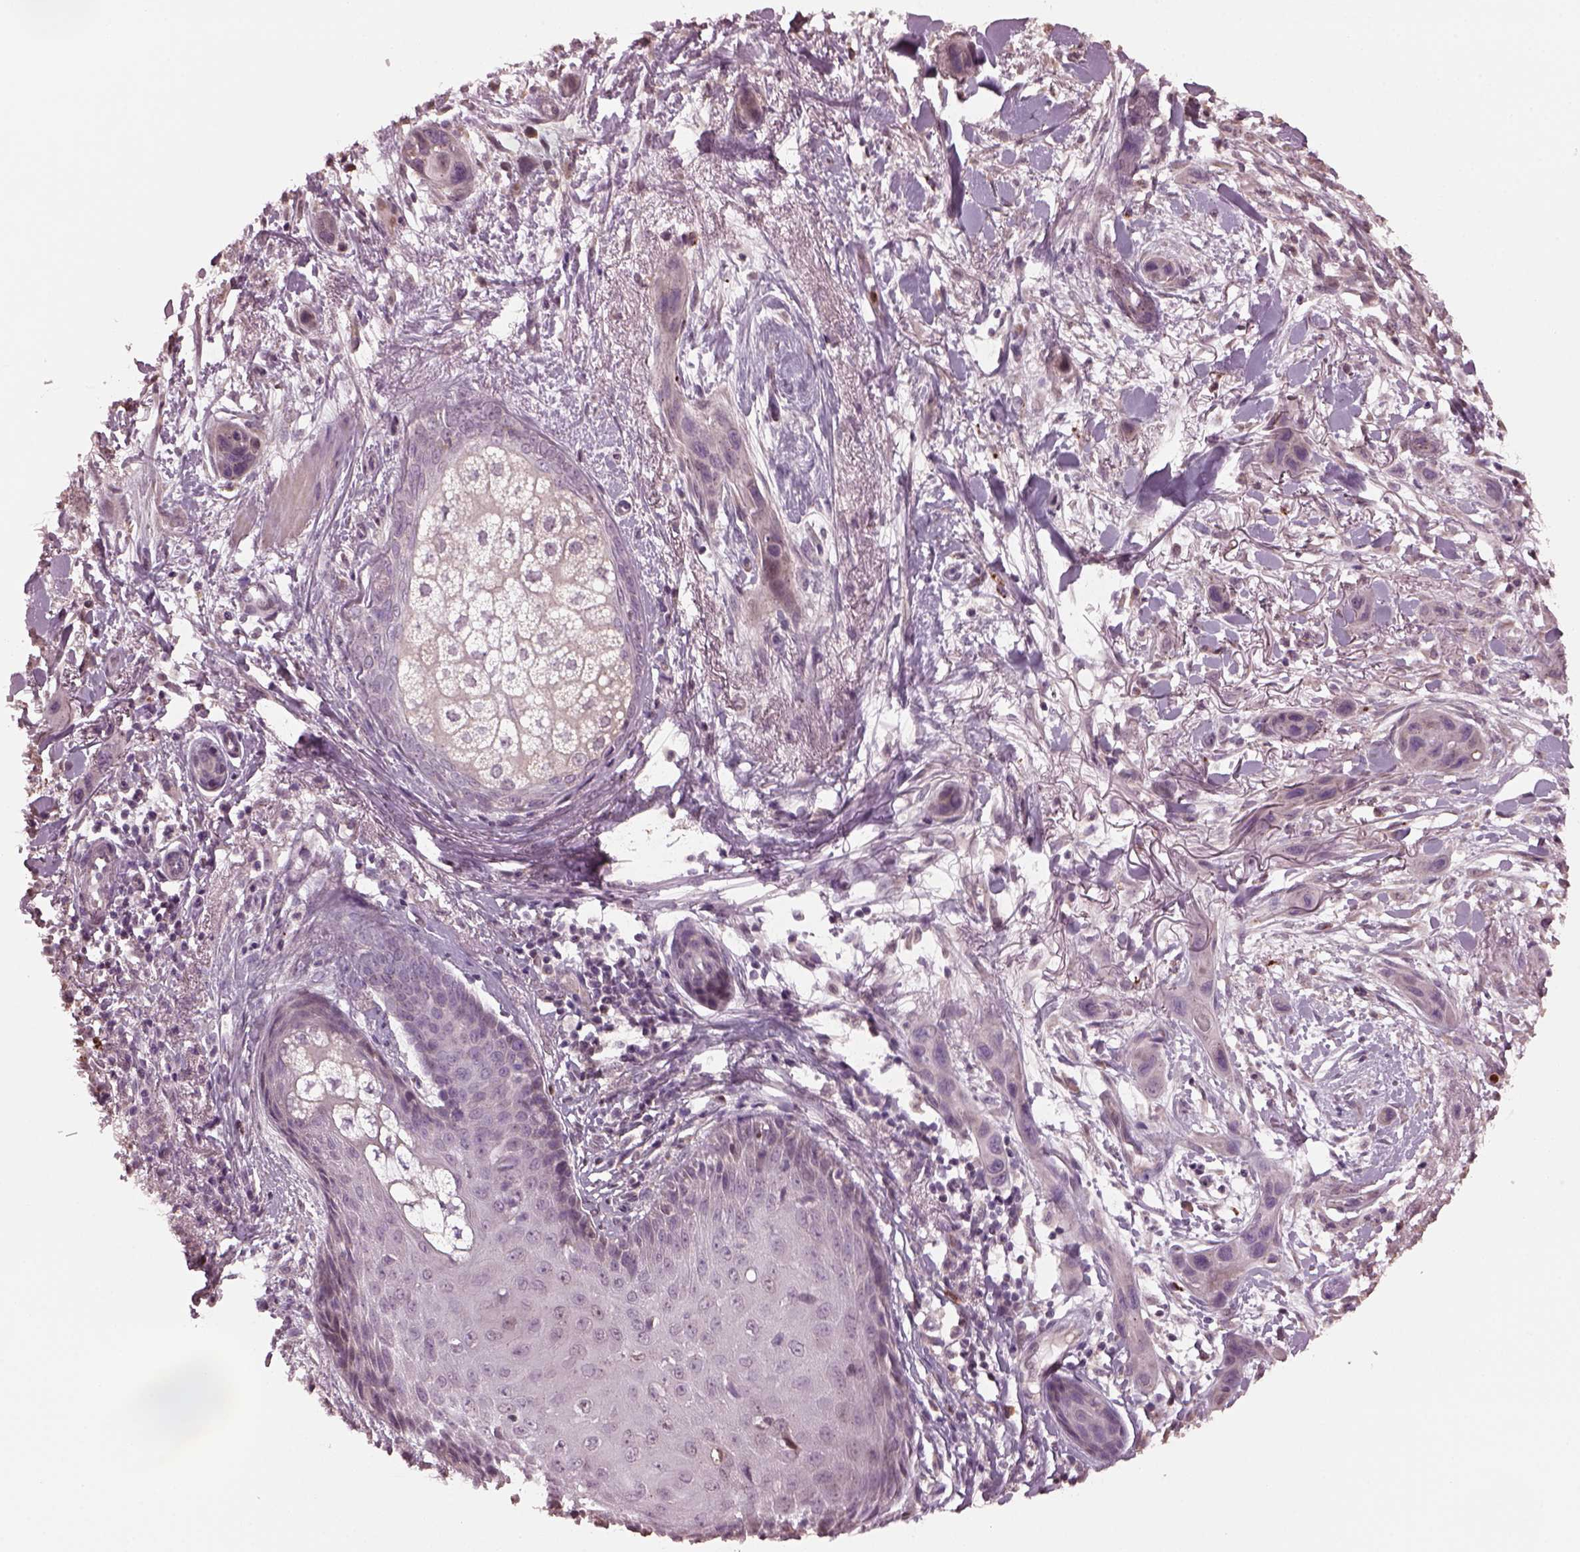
{"staining": {"intensity": "negative", "quantity": "none", "location": "none"}, "tissue": "skin cancer", "cell_type": "Tumor cells", "image_type": "cancer", "snomed": [{"axis": "morphology", "description": "Squamous cell carcinoma, NOS"}, {"axis": "topography", "description": "Skin"}], "caption": "Immunohistochemical staining of human skin cancer displays no significant staining in tumor cells.", "gene": "RUFY3", "patient": {"sex": "male", "age": 79}}